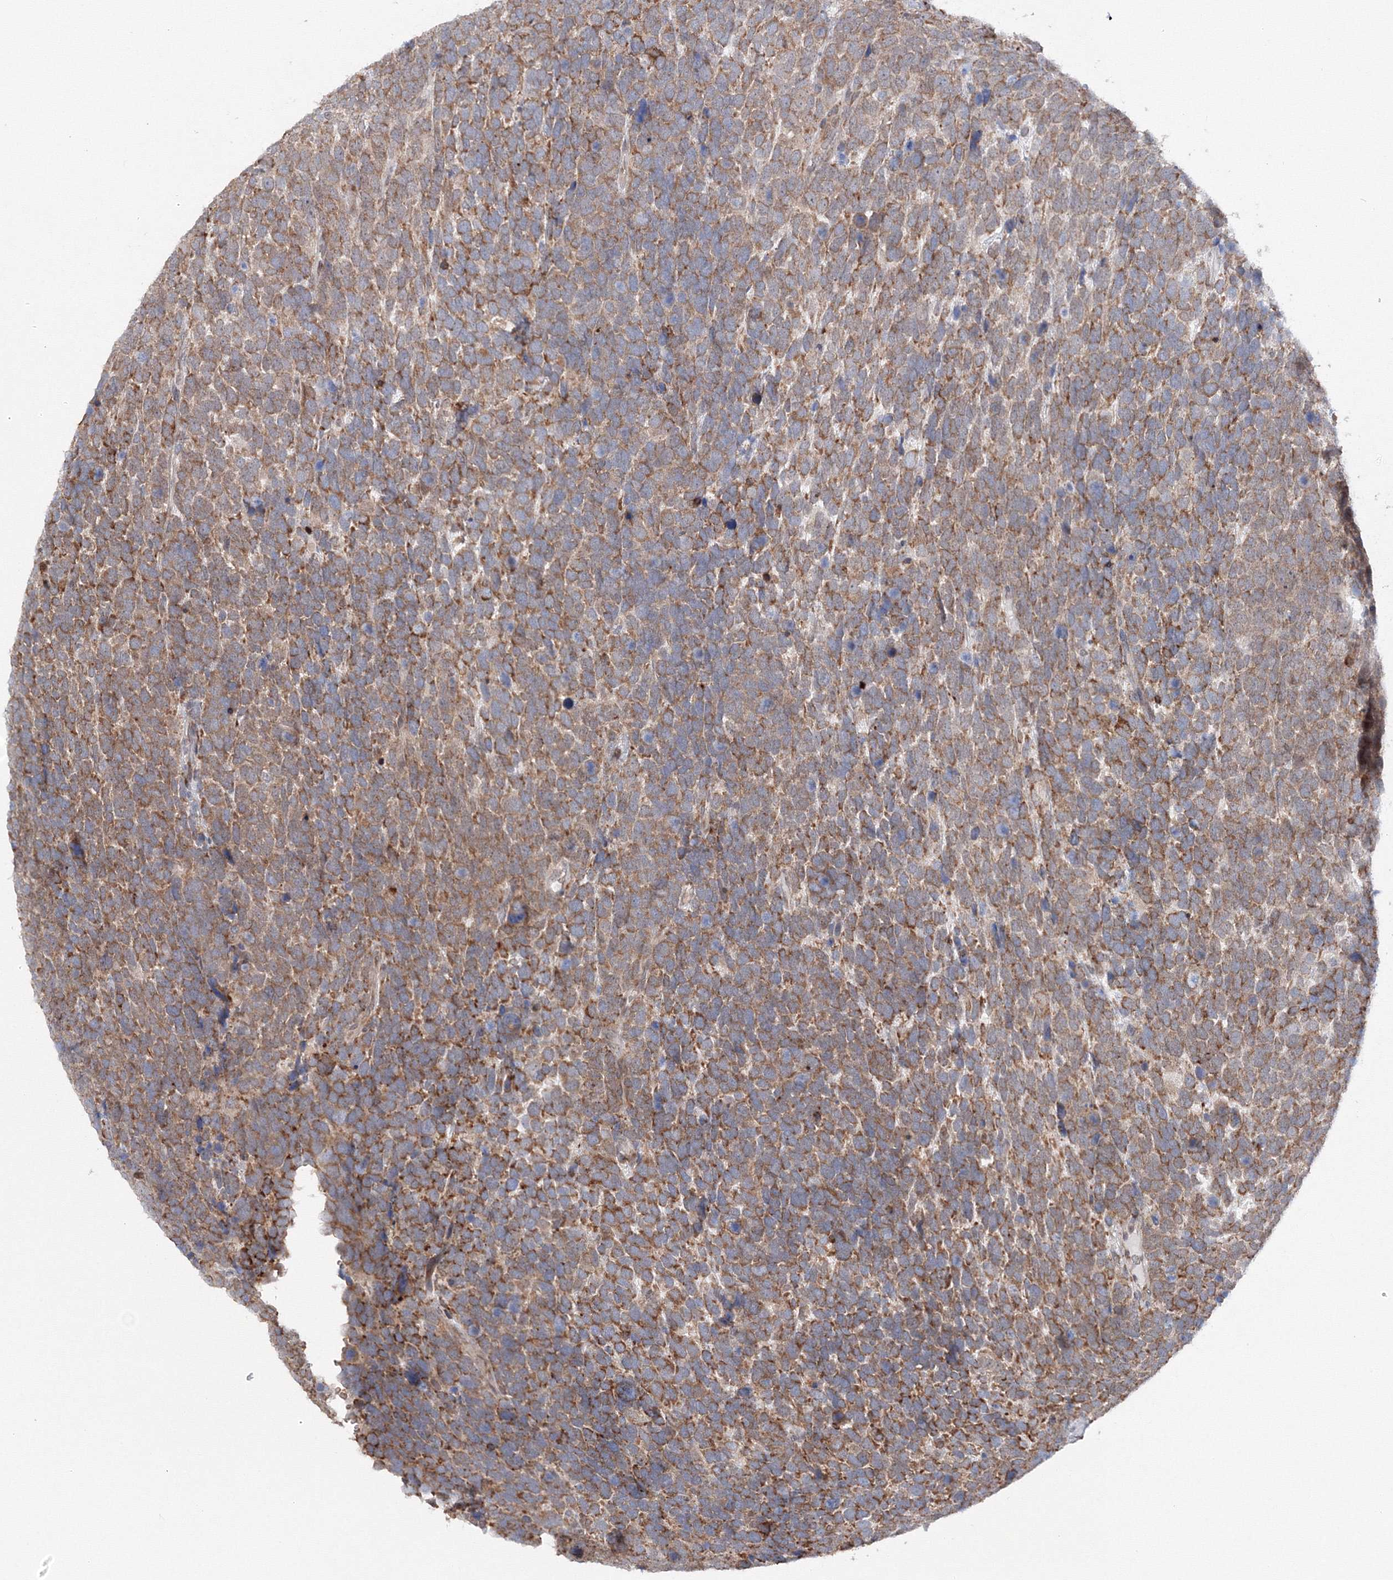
{"staining": {"intensity": "strong", "quantity": ">75%", "location": "cytoplasmic/membranous"}, "tissue": "urothelial cancer", "cell_type": "Tumor cells", "image_type": "cancer", "snomed": [{"axis": "morphology", "description": "Urothelial carcinoma, High grade"}, {"axis": "topography", "description": "Urinary bladder"}], "caption": "Immunohistochemistry (DAB) staining of human urothelial cancer shows strong cytoplasmic/membranous protein expression in about >75% of tumor cells. (DAB IHC, brown staining for protein, blue staining for nuclei).", "gene": "DIS3L2", "patient": {"sex": "female", "age": 82}}